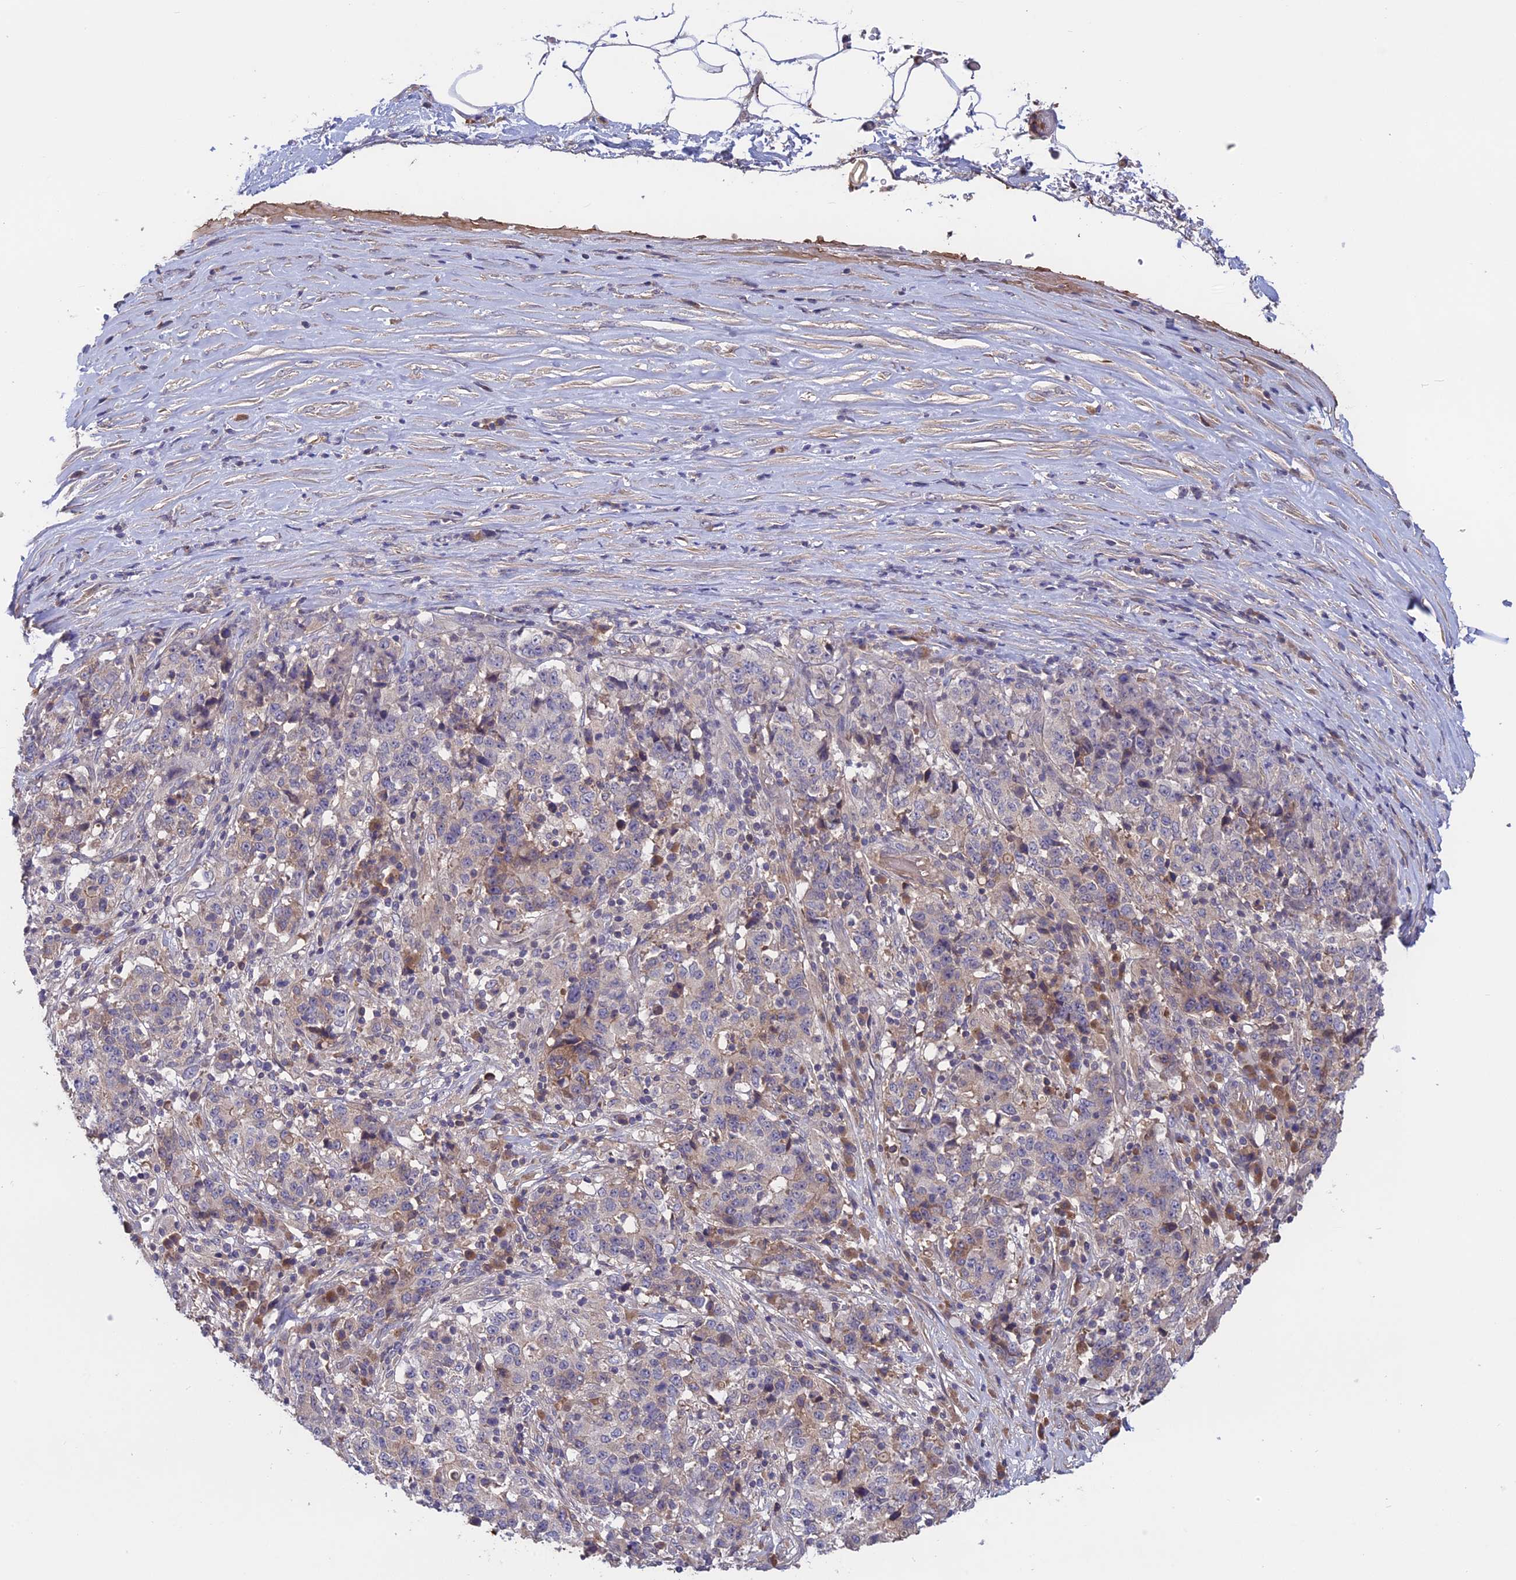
{"staining": {"intensity": "weak", "quantity": "<25%", "location": "cytoplasmic/membranous"}, "tissue": "stomach cancer", "cell_type": "Tumor cells", "image_type": "cancer", "snomed": [{"axis": "morphology", "description": "Adenocarcinoma, NOS"}, {"axis": "topography", "description": "Stomach"}], "caption": "Tumor cells show no significant expression in stomach adenocarcinoma.", "gene": "ADO", "patient": {"sex": "male", "age": 59}}